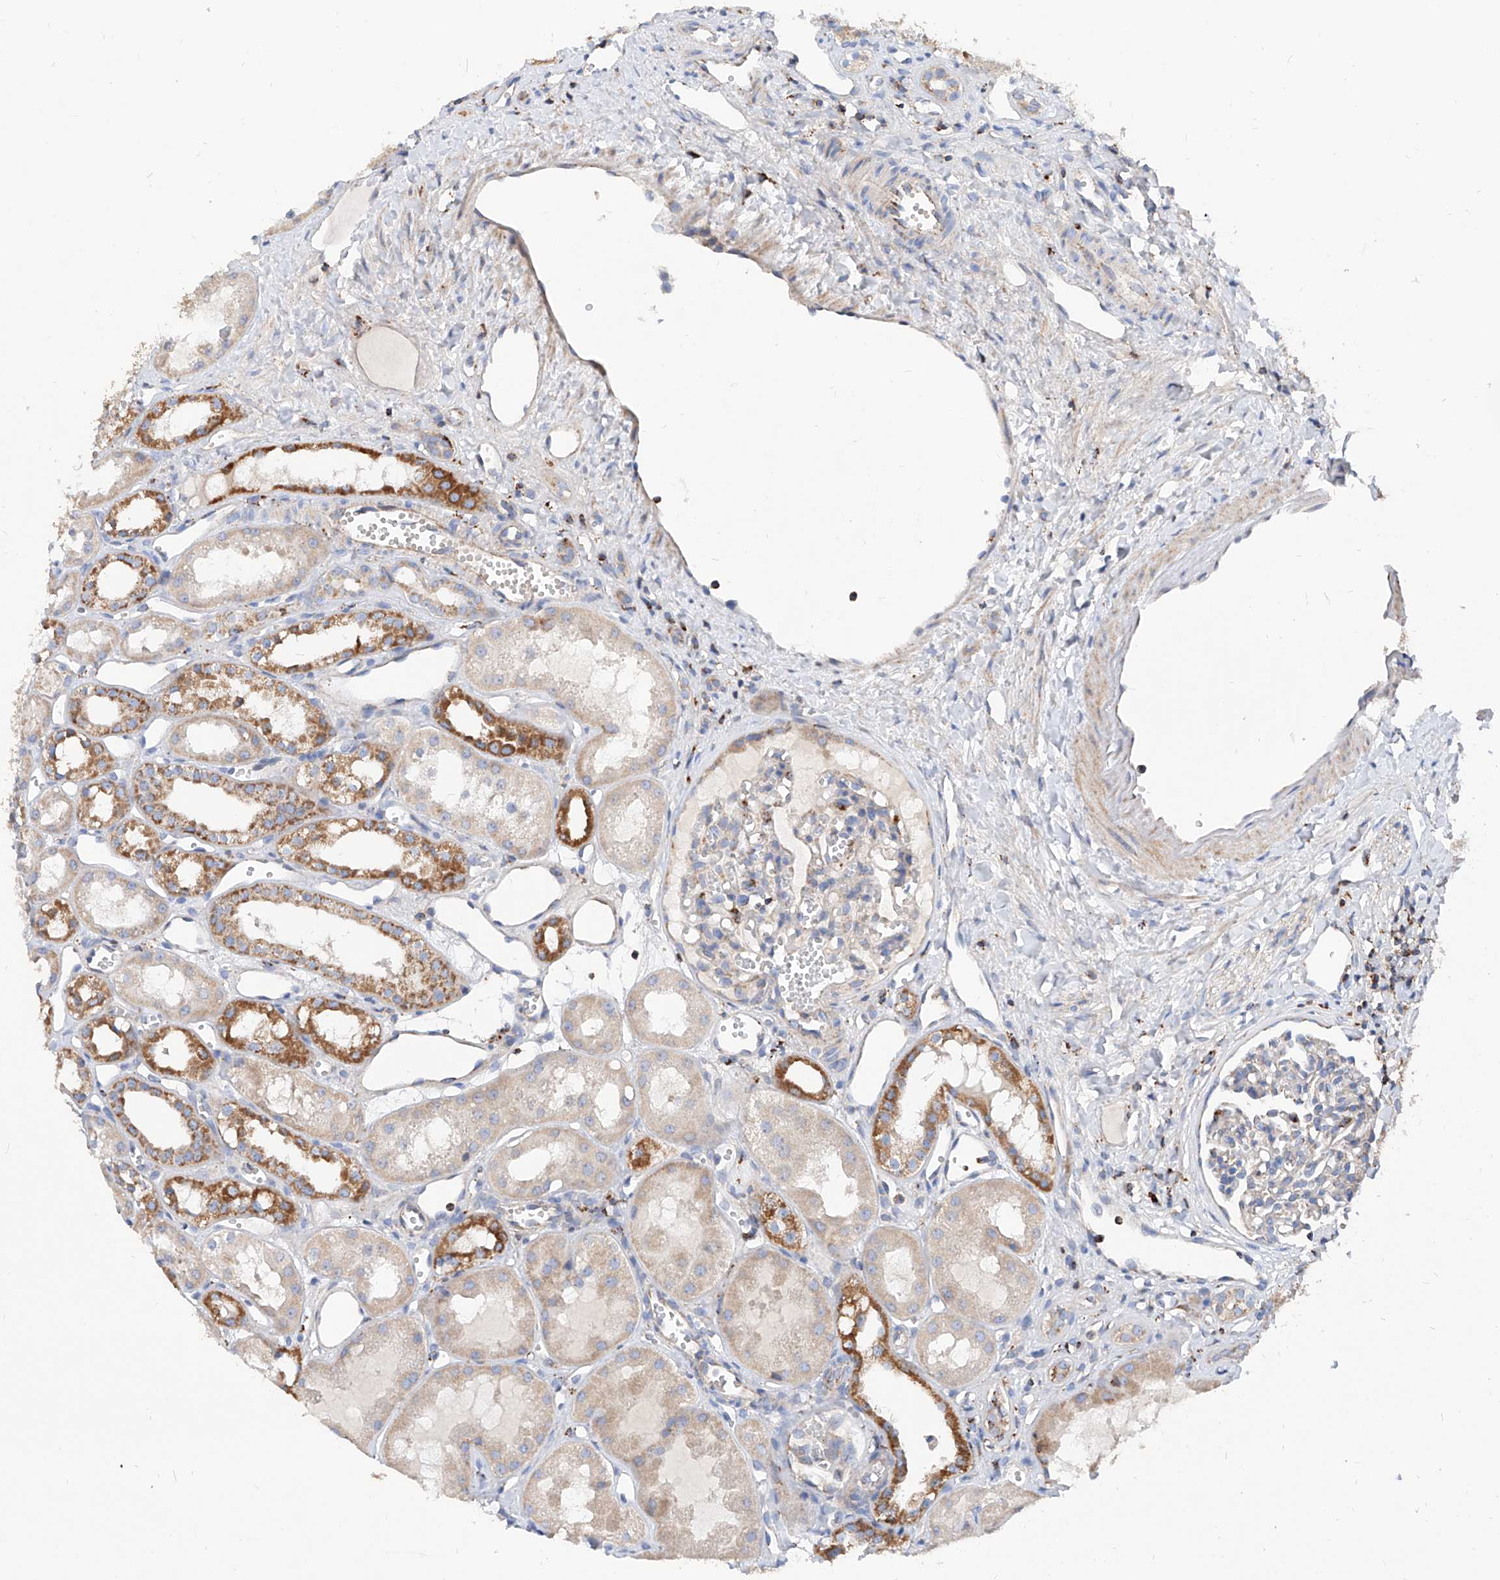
{"staining": {"intensity": "negative", "quantity": "none", "location": "none"}, "tissue": "kidney", "cell_type": "Cells in glomeruli", "image_type": "normal", "snomed": [{"axis": "morphology", "description": "Normal tissue, NOS"}, {"axis": "topography", "description": "Kidney"}], "caption": "Immunohistochemistry (IHC) image of normal human kidney stained for a protein (brown), which displays no expression in cells in glomeruli.", "gene": "CPNE5", "patient": {"sex": "male", "age": 16}}